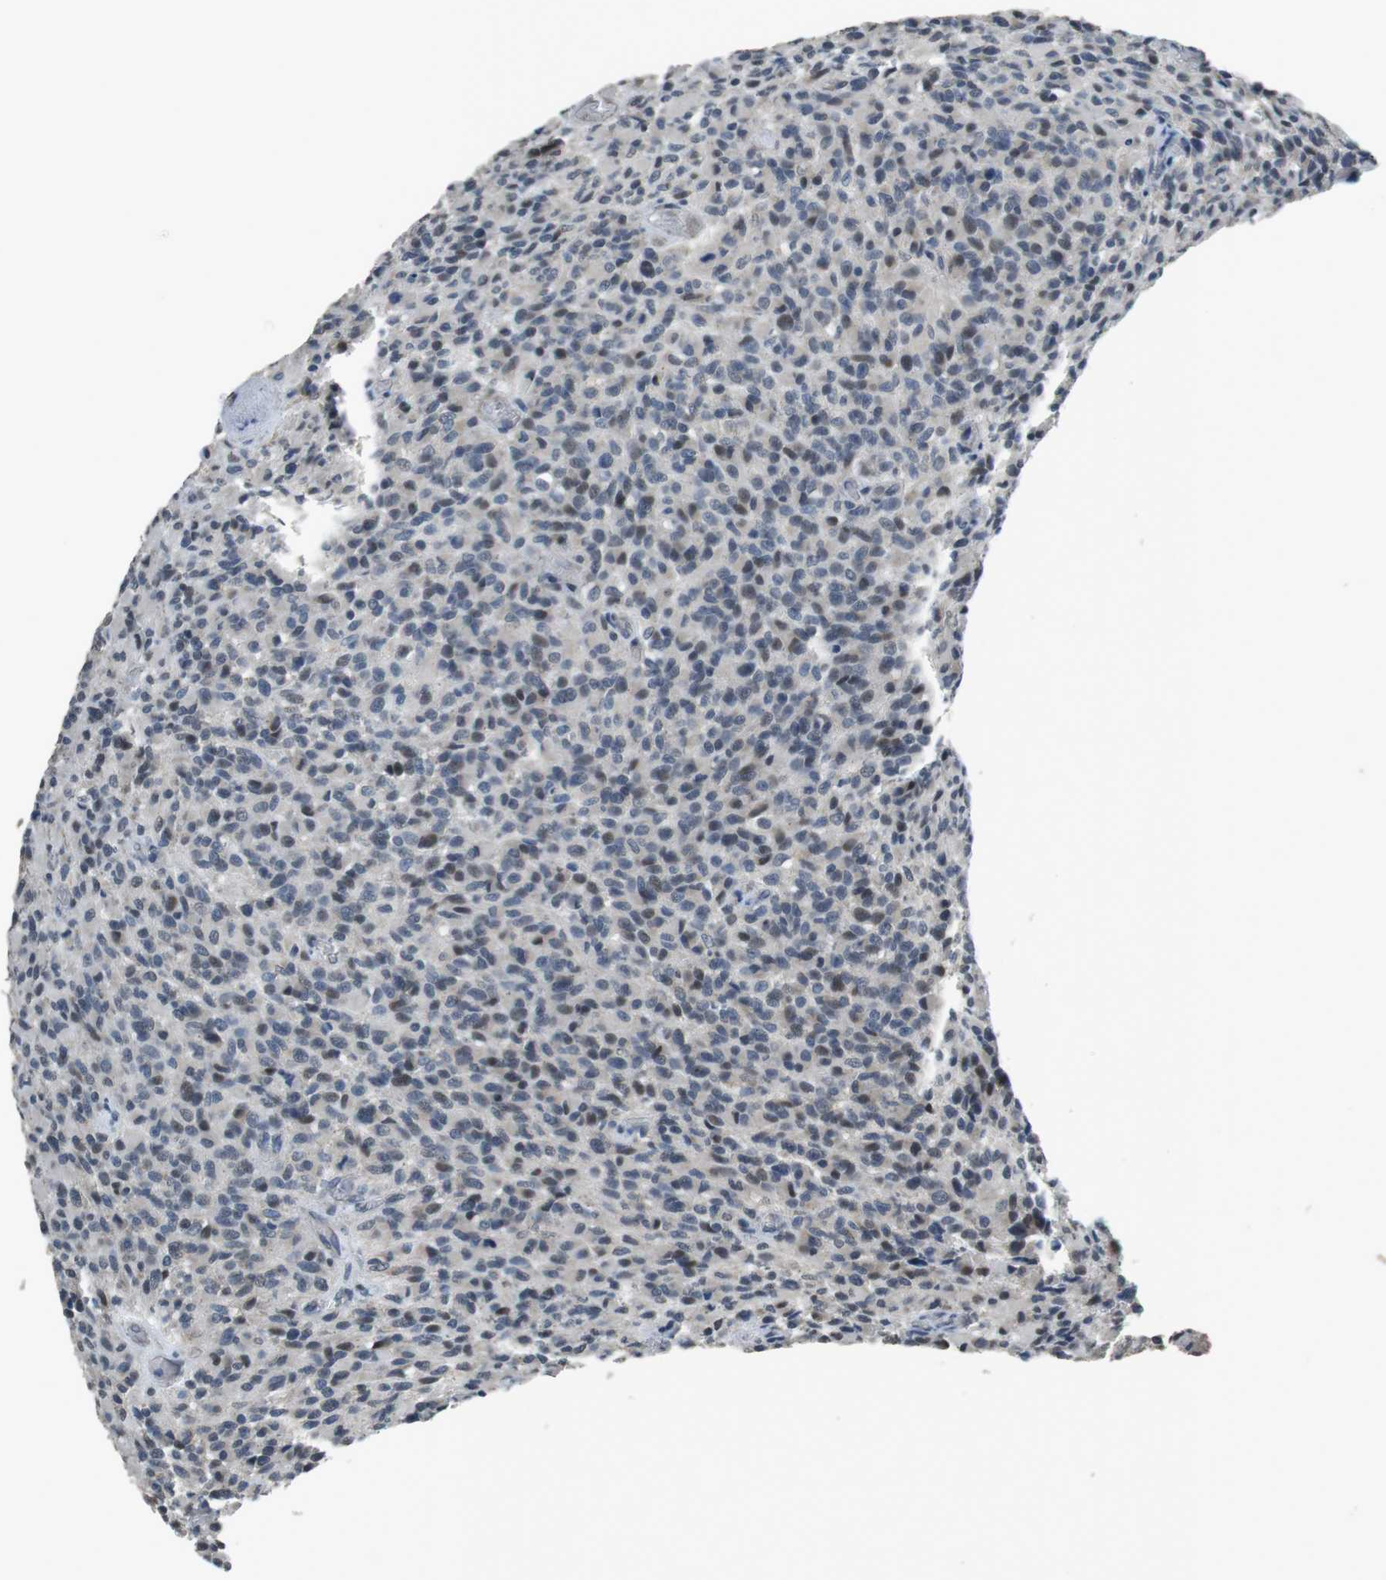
{"staining": {"intensity": "weak", "quantity": "25%-75%", "location": "cytoplasmic/membranous,nuclear"}, "tissue": "glioma", "cell_type": "Tumor cells", "image_type": "cancer", "snomed": [{"axis": "morphology", "description": "Glioma, malignant, High grade"}, {"axis": "topography", "description": "Brain"}], "caption": "Immunohistochemistry (IHC) image of neoplastic tissue: human glioma stained using IHC demonstrates low levels of weak protein expression localized specifically in the cytoplasmic/membranous and nuclear of tumor cells, appearing as a cytoplasmic/membranous and nuclear brown color.", "gene": "CLDN7", "patient": {"sex": "male", "age": 71}}